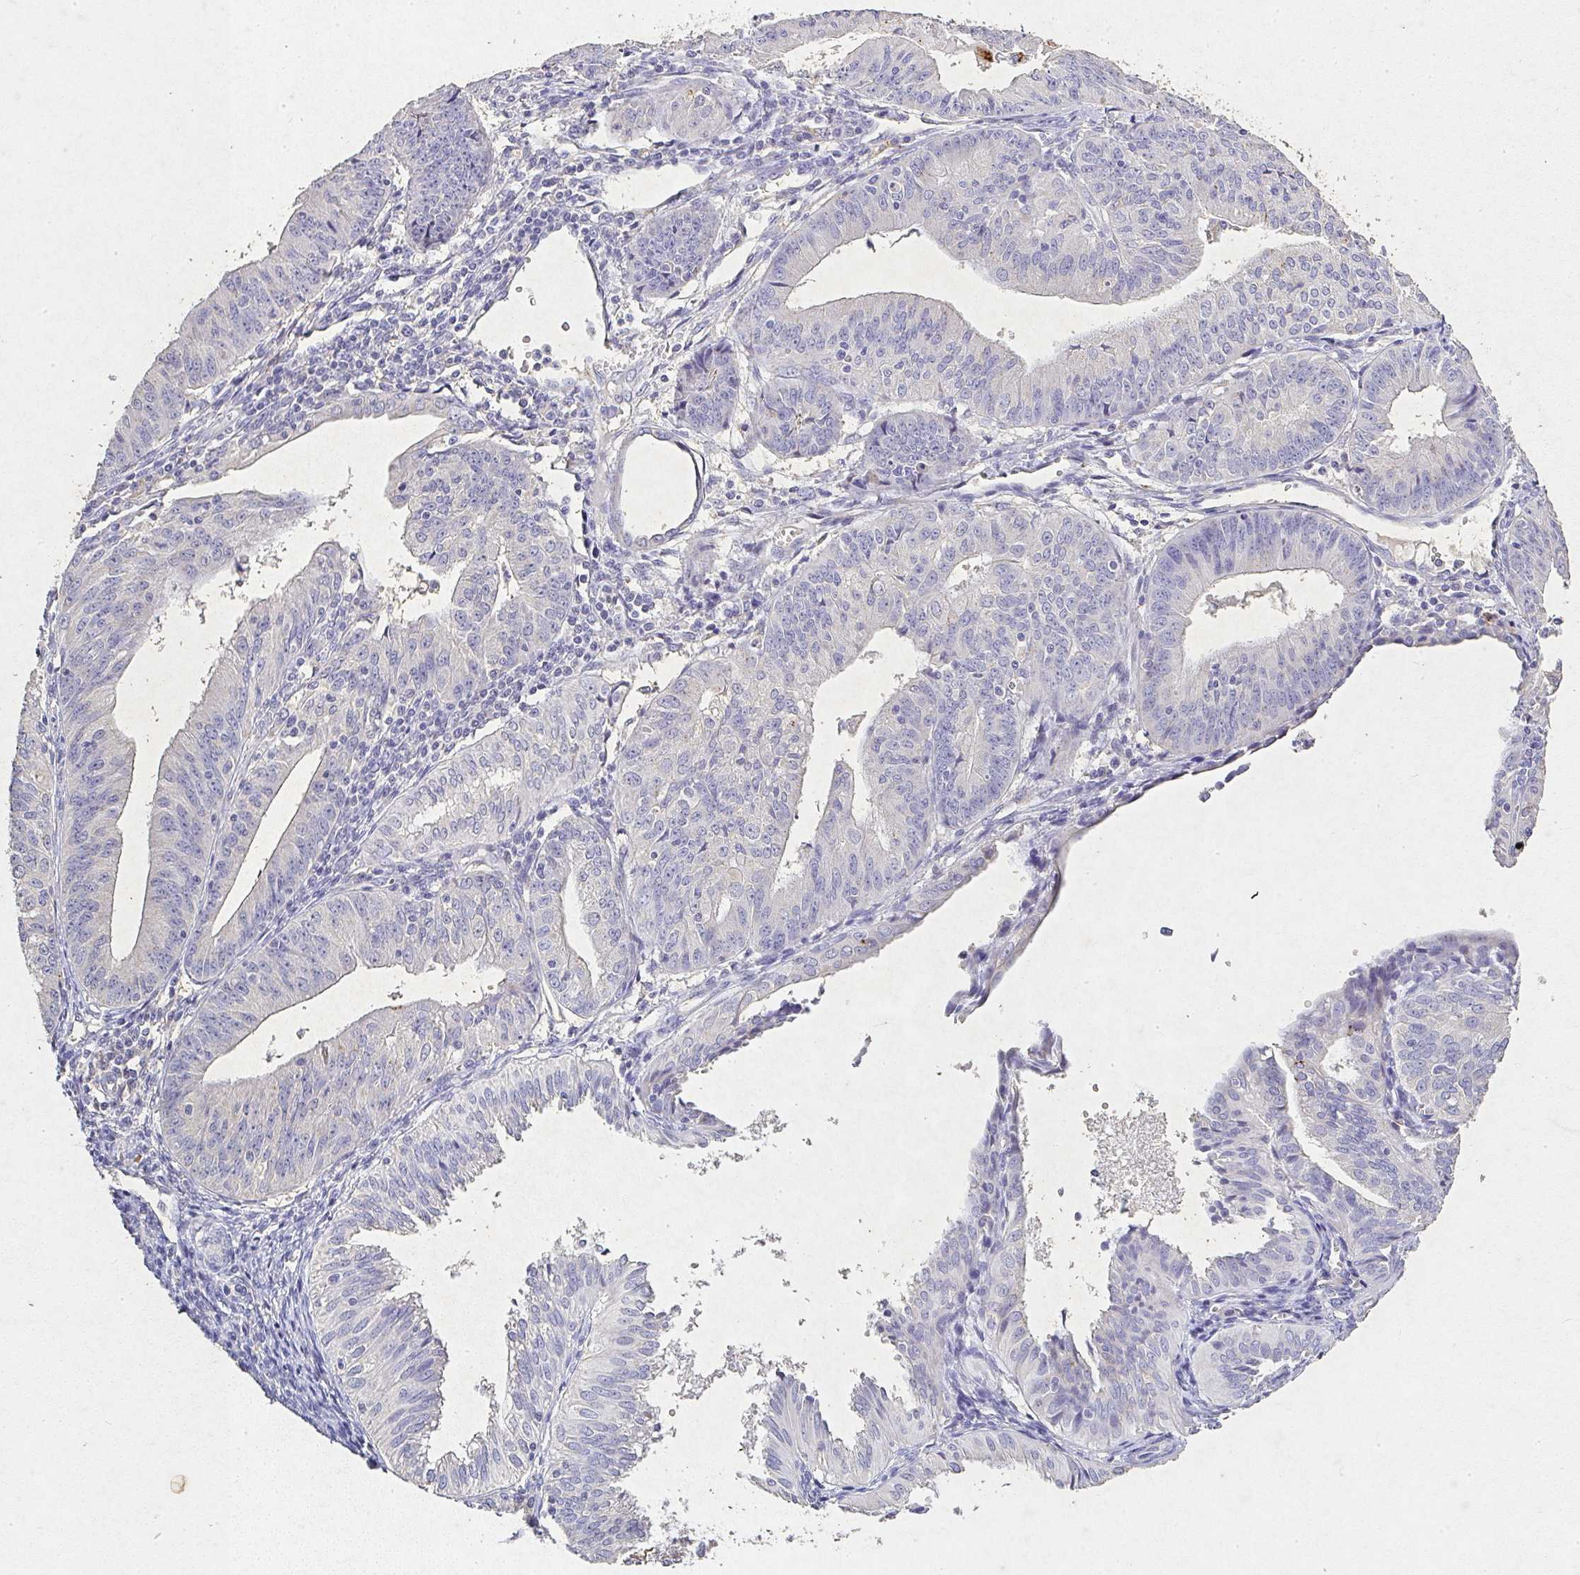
{"staining": {"intensity": "negative", "quantity": "none", "location": "none"}, "tissue": "endometrial cancer", "cell_type": "Tumor cells", "image_type": "cancer", "snomed": [{"axis": "morphology", "description": "Adenocarcinoma, NOS"}, {"axis": "topography", "description": "Endometrium"}], "caption": "The photomicrograph demonstrates no staining of tumor cells in endometrial cancer.", "gene": "RPS2", "patient": {"sex": "female", "age": 56}}